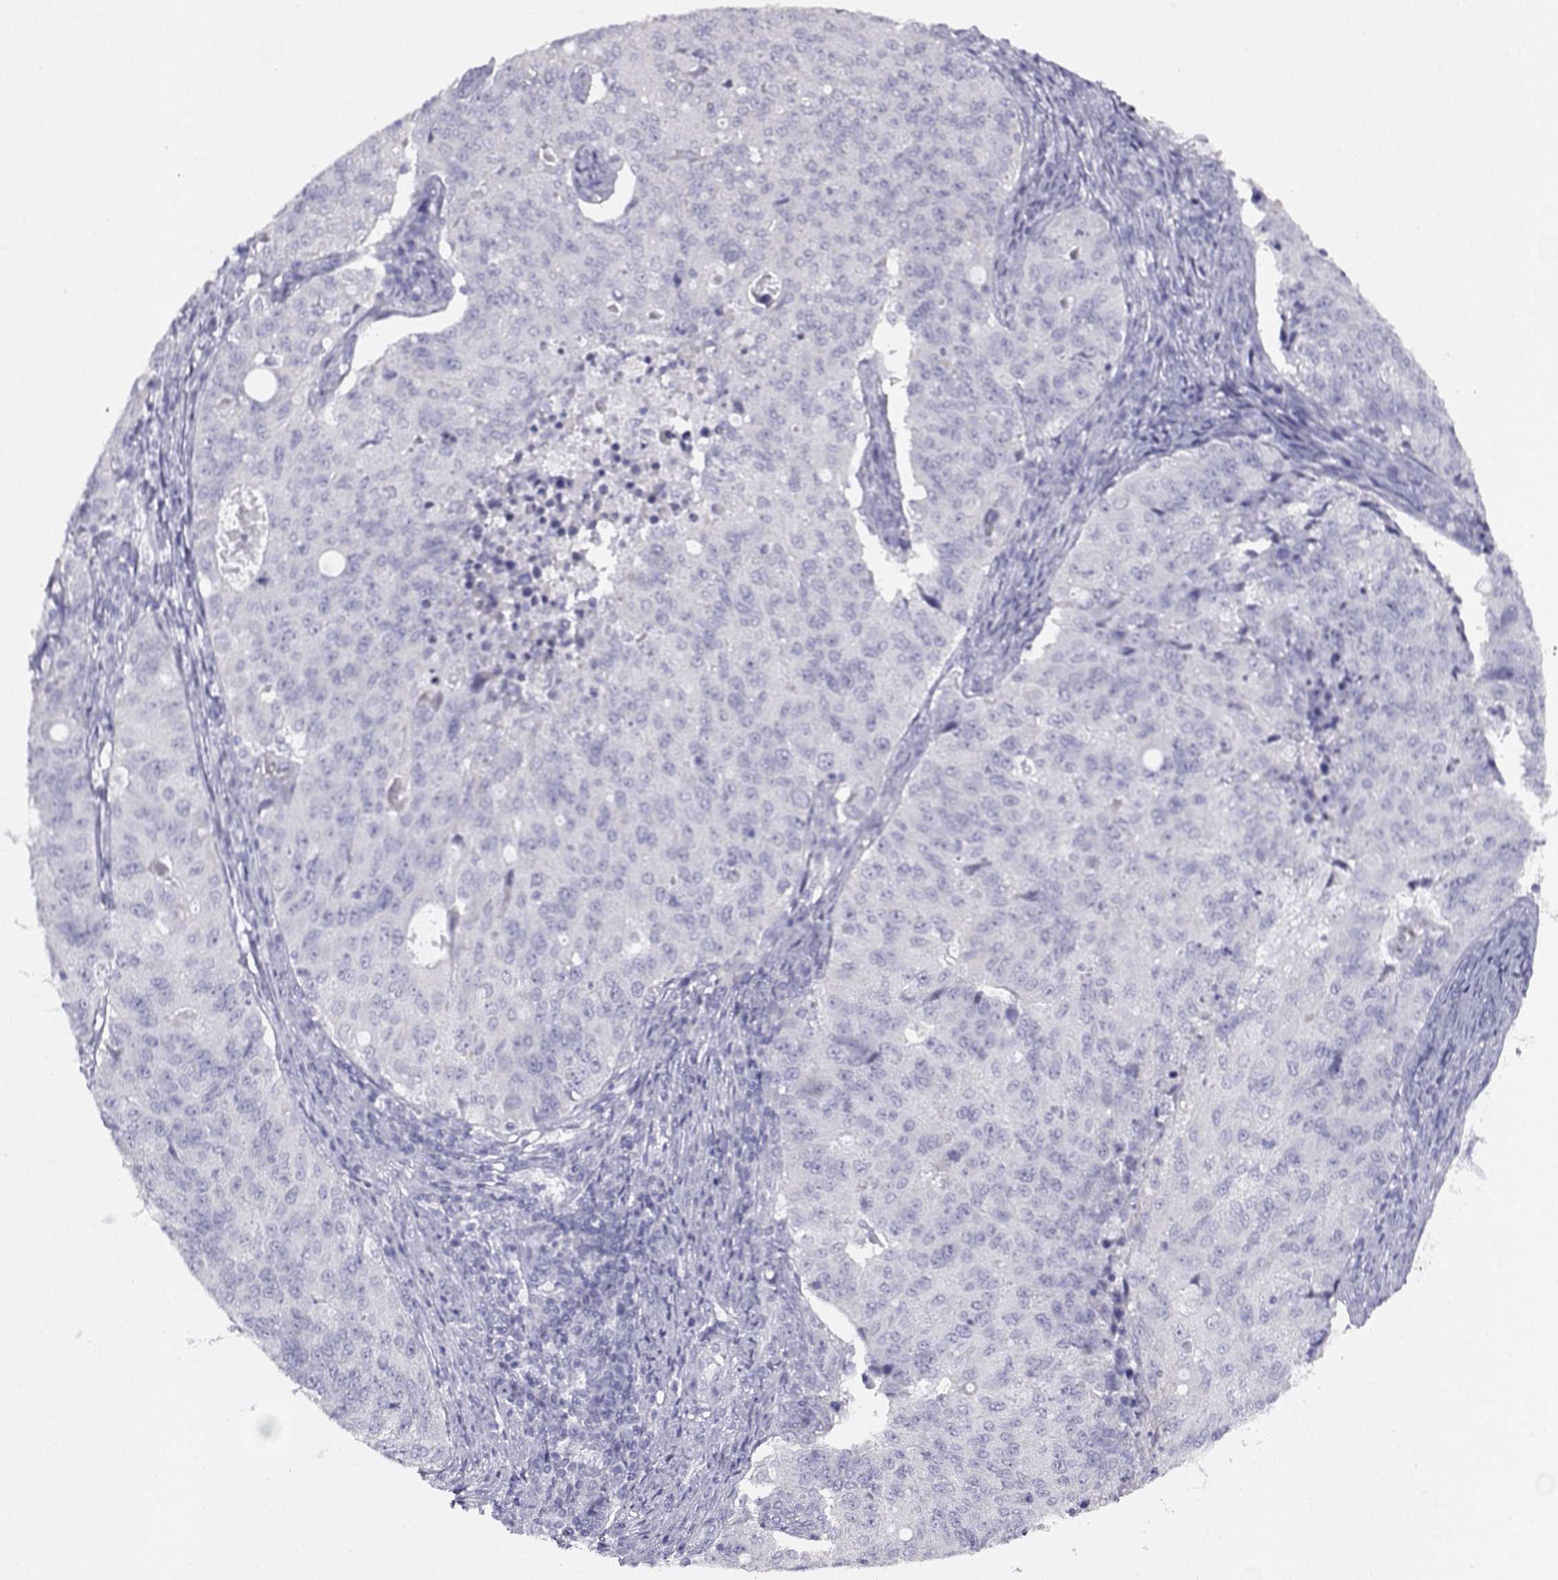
{"staining": {"intensity": "negative", "quantity": "none", "location": "none"}, "tissue": "endometrial cancer", "cell_type": "Tumor cells", "image_type": "cancer", "snomed": [{"axis": "morphology", "description": "Adenocarcinoma, NOS"}, {"axis": "topography", "description": "Endometrium"}], "caption": "This is an immunohistochemistry micrograph of adenocarcinoma (endometrial). There is no positivity in tumor cells.", "gene": "CABS1", "patient": {"sex": "female", "age": 43}}